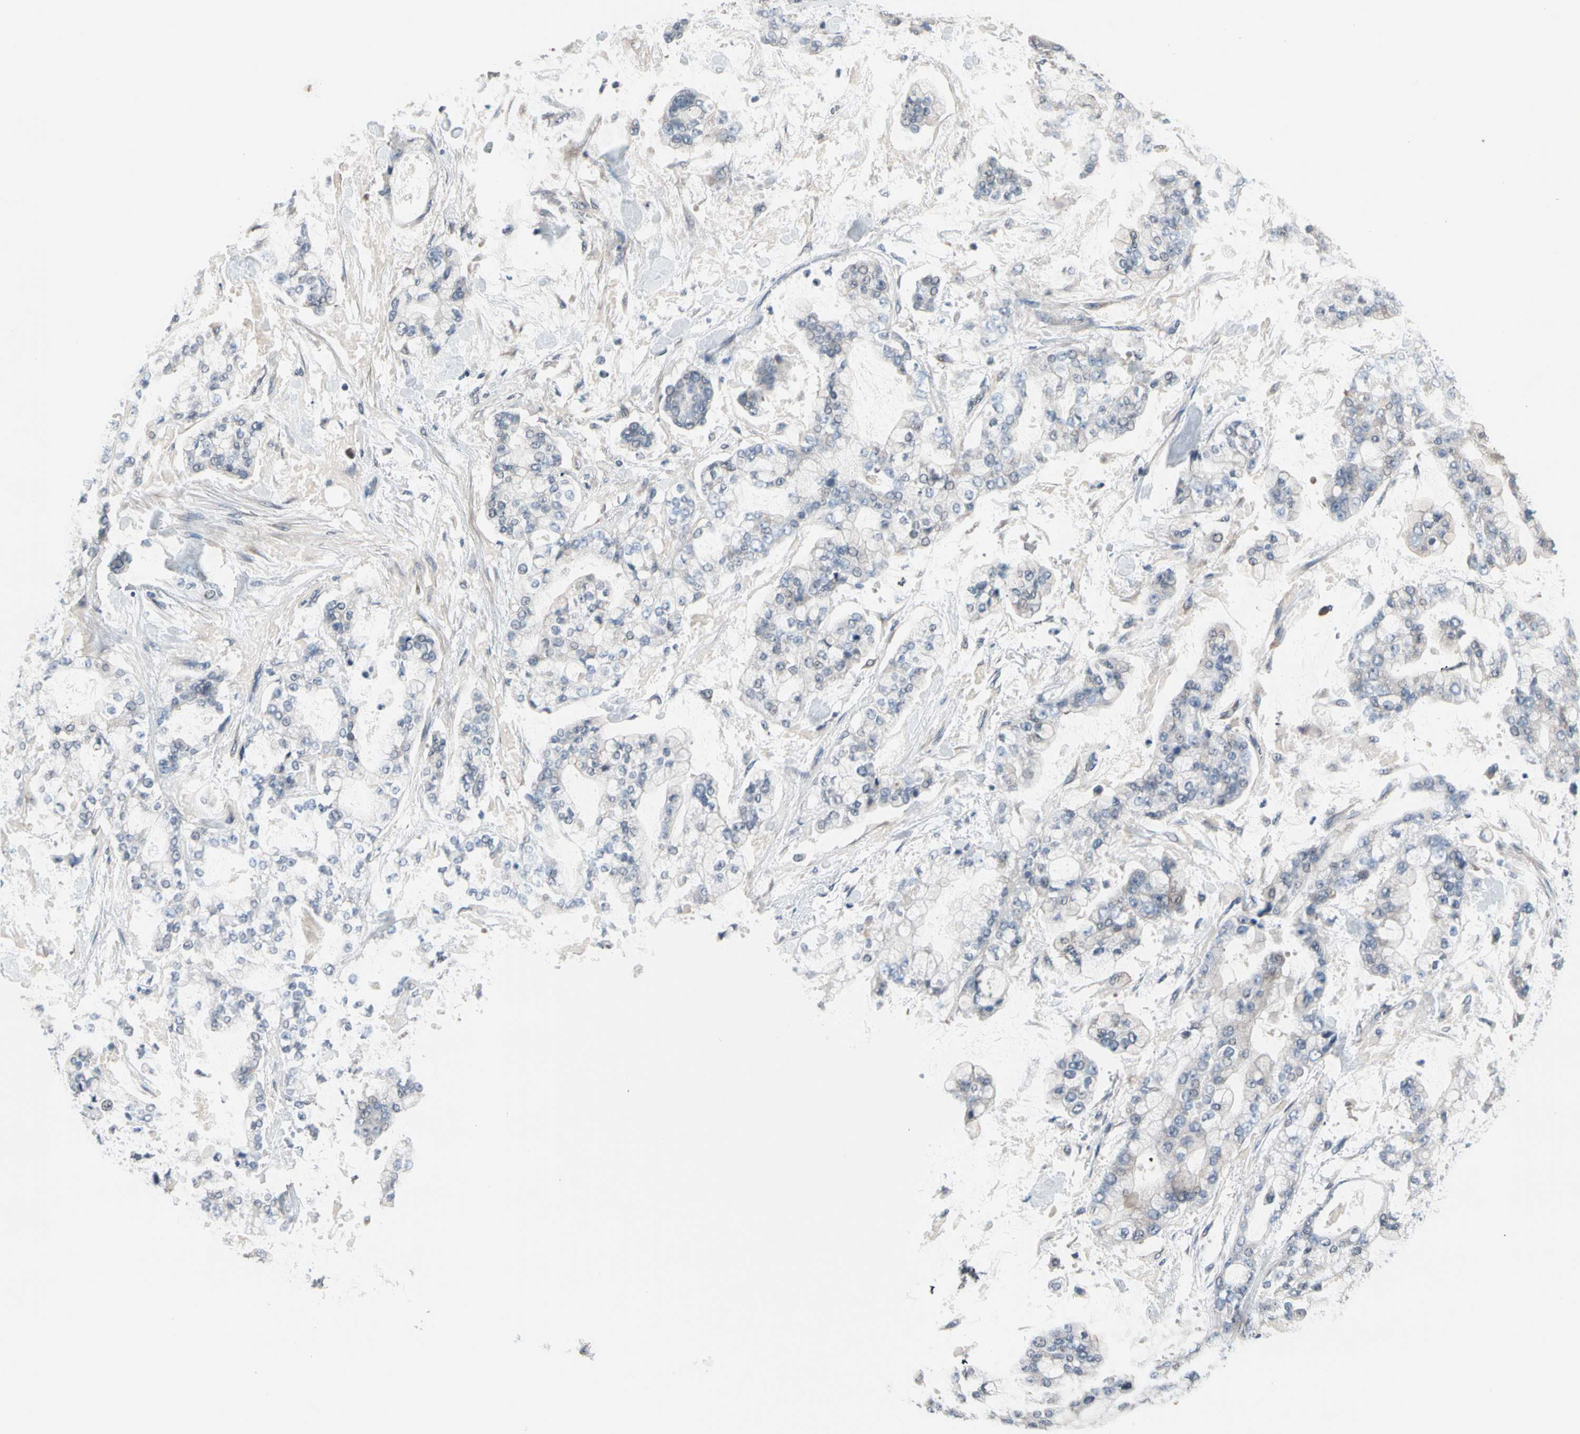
{"staining": {"intensity": "weak", "quantity": "25%-75%", "location": "cytoplasmic/membranous"}, "tissue": "stomach cancer", "cell_type": "Tumor cells", "image_type": "cancer", "snomed": [{"axis": "morphology", "description": "Normal tissue, NOS"}, {"axis": "morphology", "description": "Adenocarcinoma, NOS"}, {"axis": "topography", "description": "Stomach, upper"}, {"axis": "topography", "description": "Stomach"}], "caption": "IHC image of stomach cancer (adenocarcinoma) stained for a protein (brown), which reveals low levels of weak cytoplasmic/membranous expression in about 25%-75% of tumor cells.", "gene": "SV2A", "patient": {"sex": "male", "age": 76}}